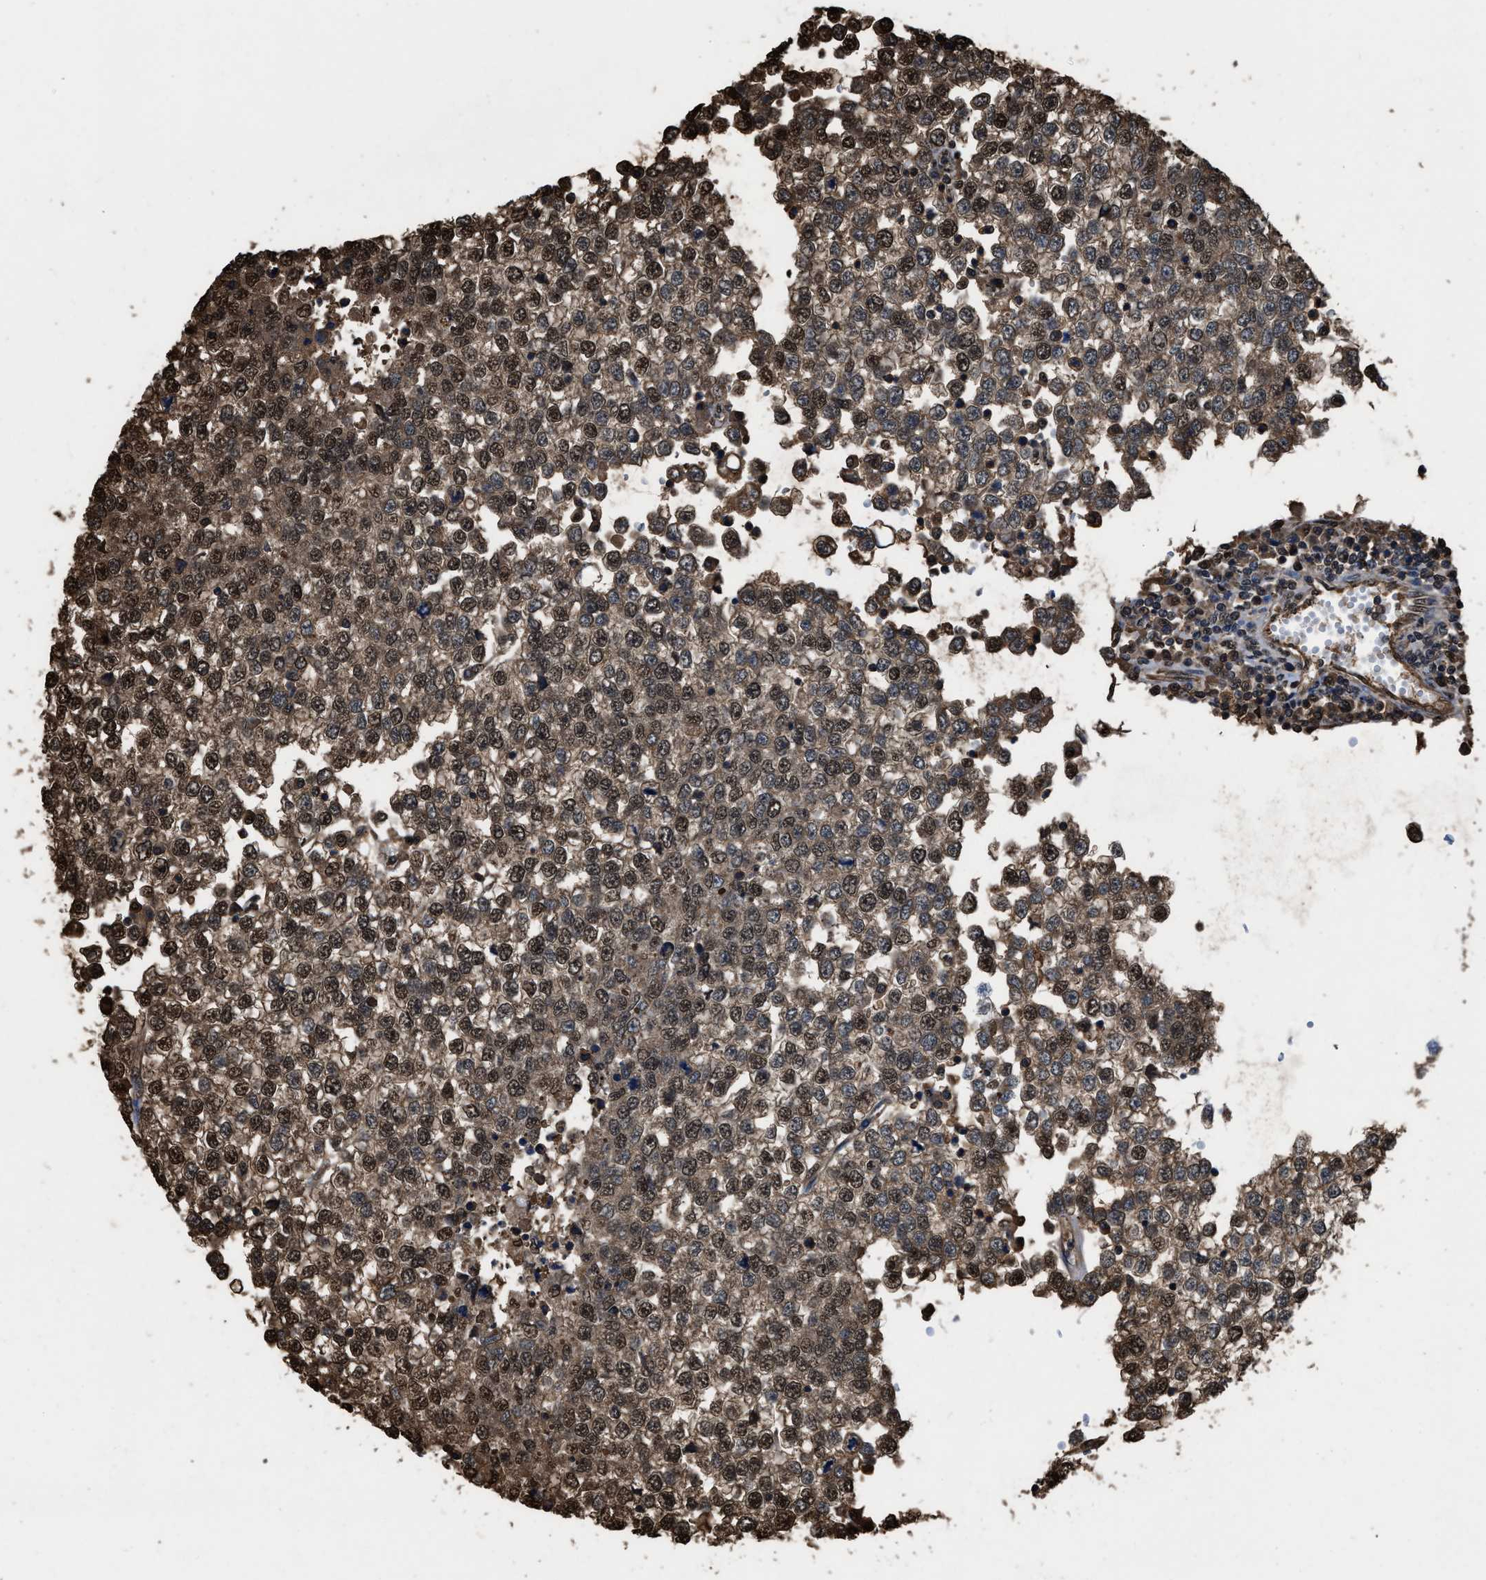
{"staining": {"intensity": "moderate", "quantity": ">75%", "location": "cytoplasmic/membranous,nuclear"}, "tissue": "testis cancer", "cell_type": "Tumor cells", "image_type": "cancer", "snomed": [{"axis": "morphology", "description": "Seminoma, NOS"}, {"axis": "topography", "description": "Testis"}], "caption": "This is a histology image of IHC staining of testis seminoma, which shows moderate staining in the cytoplasmic/membranous and nuclear of tumor cells.", "gene": "FNTA", "patient": {"sex": "male", "age": 65}}